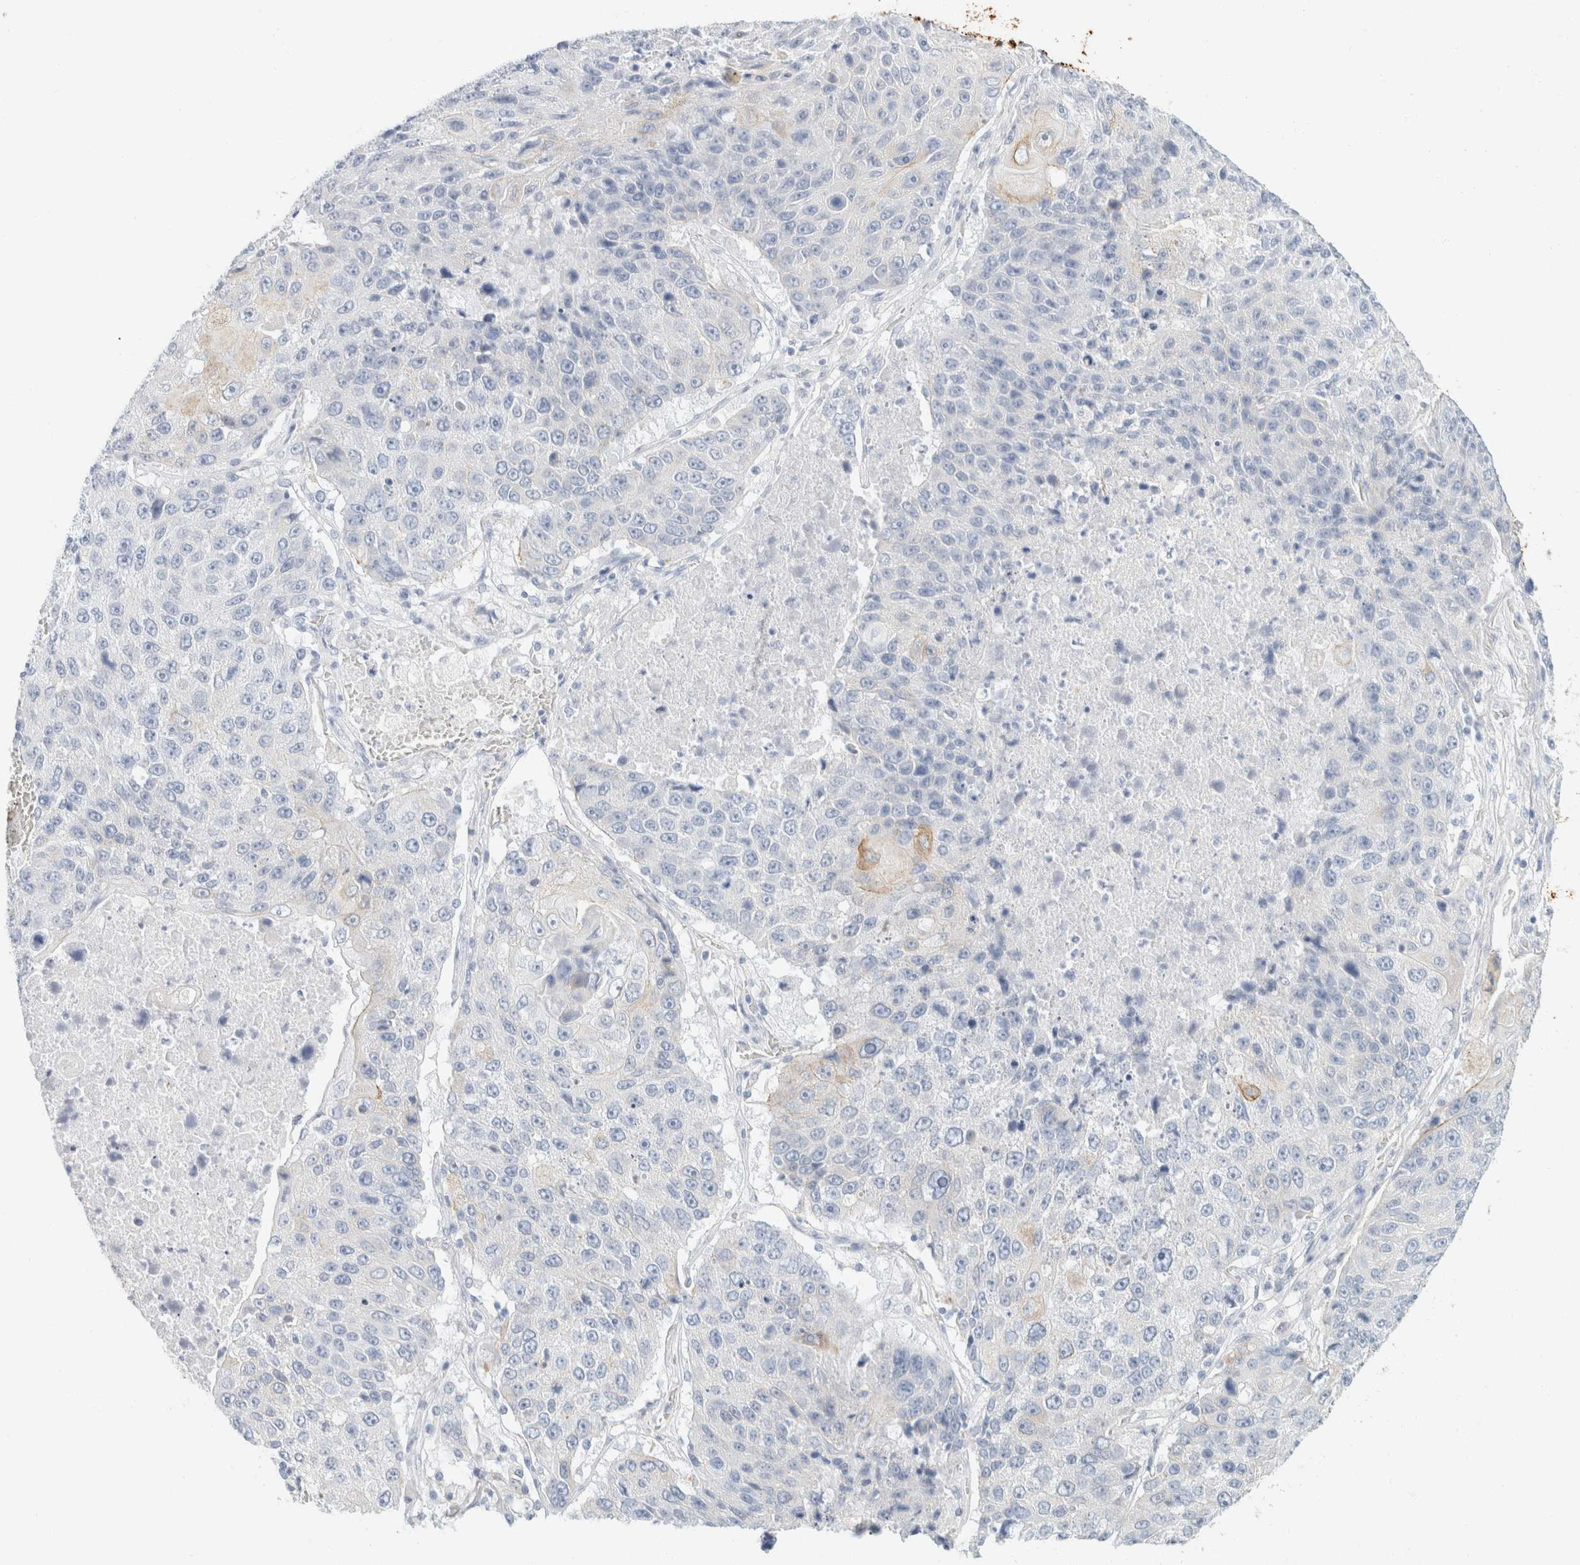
{"staining": {"intensity": "negative", "quantity": "none", "location": "none"}, "tissue": "lung cancer", "cell_type": "Tumor cells", "image_type": "cancer", "snomed": [{"axis": "morphology", "description": "Squamous cell carcinoma, NOS"}, {"axis": "topography", "description": "Lung"}], "caption": "IHC micrograph of neoplastic tissue: squamous cell carcinoma (lung) stained with DAB demonstrates no significant protein expression in tumor cells. Brightfield microscopy of IHC stained with DAB (3,3'-diaminobenzidine) (brown) and hematoxylin (blue), captured at high magnification.", "gene": "KRT20", "patient": {"sex": "male", "age": 61}}